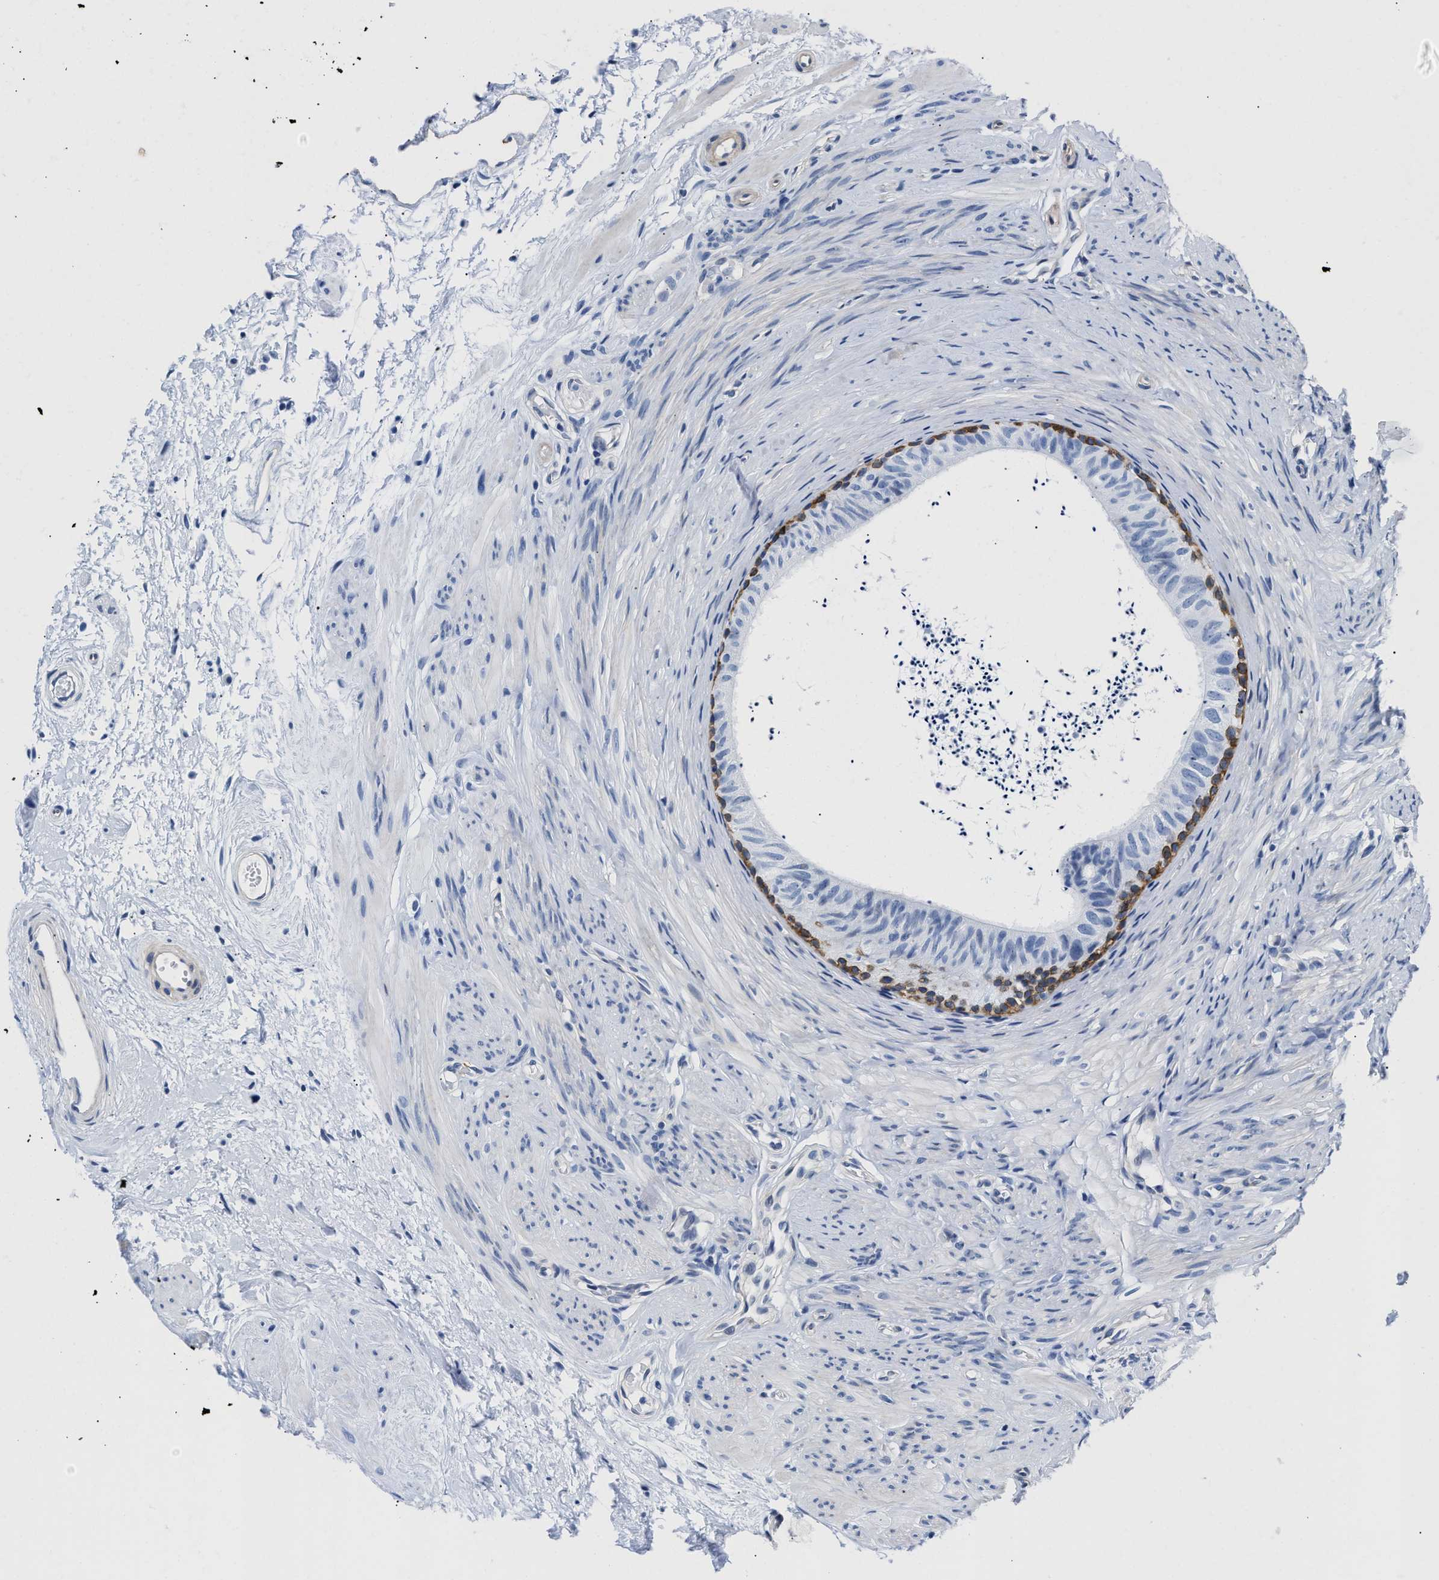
{"staining": {"intensity": "moderate", "quantity": "<25%", "location": "cytoplasmic/membranous"}, "tissue": "epididymis", "cell_type": "Glandular cells", "image_type": "normal", "snomed": [{"axis": "morphology", "description": "Normal tissue, NOS"}, {"axis": "topography", "description": "Epididymis"}], "caption": "IHC histopathology image of normal human epididymis stained for a protein (brown), which shows low levels of moderate cytoplasmic/membranous staining in approximately <25% of glandular cells.", "gene": "TRIM29", "patient": {"sex": "male", "age": 56}}